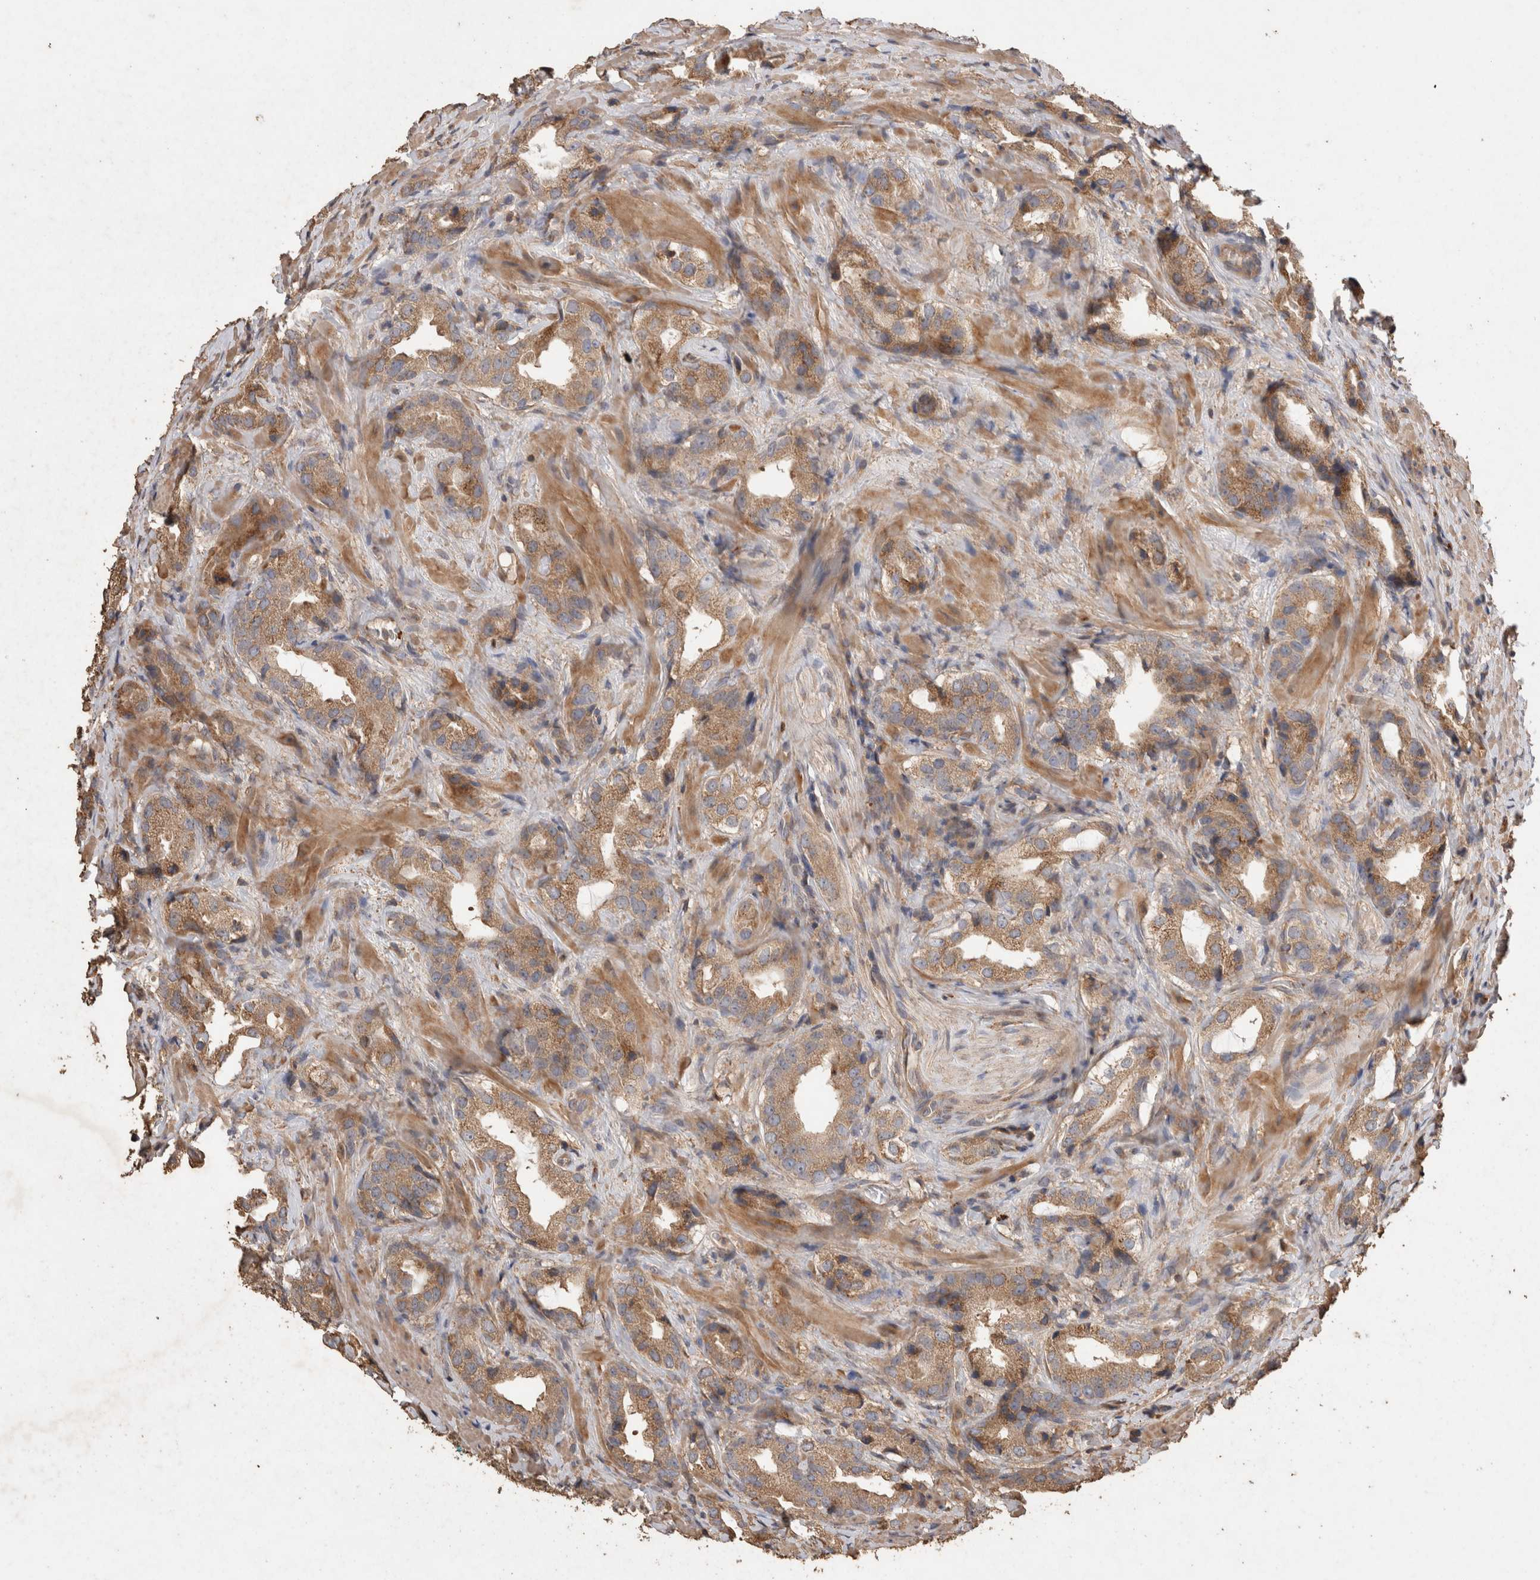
{"staining": {"intensity": "moderate", "quantity": ">75%", "location": "cytoplasmic/membranous"}, "tissue": "prostate cancer", "cell_type": "Tumor cells", "image_type": "cancer", "snomed": [{"axis": "morphology", "description": "Adenocarcinoma, High grade"}, {"axis": "topography", "description": "Prostate"}], "caption": "Human prostate cancer (high-grade adenocarcinoma) stained with a brown dye reveals moderate cytoplasmic/membranous positive staining in approximately >75% of tumor cells.", "gene": "SNX31", "patient": {"sex": "male", "age": 63}}